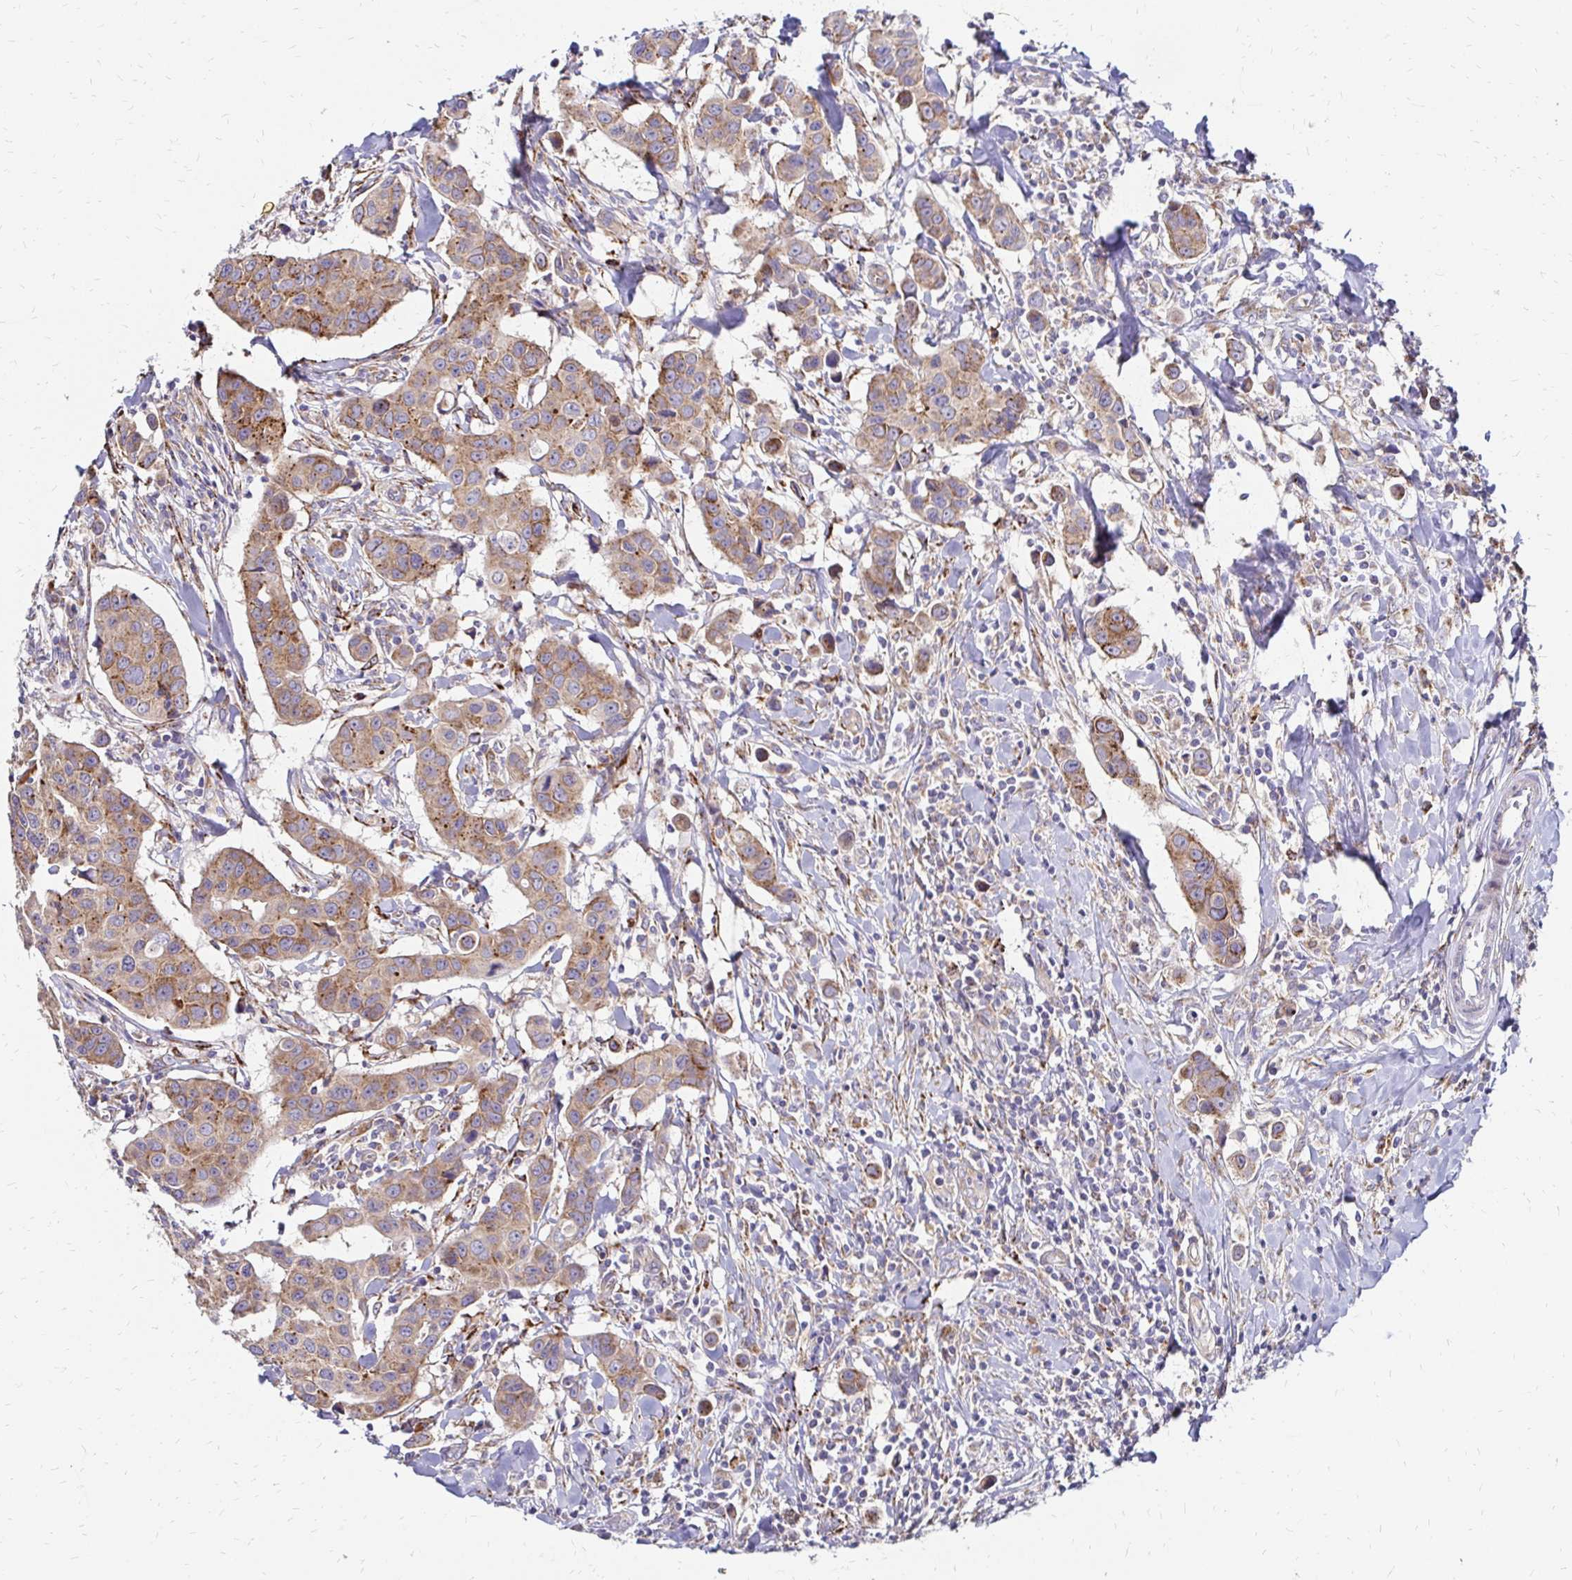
{"staining": {"intensity": "moderate", "quantity": ">75%", "location": "cytoplasmic/membranous"}, "tissue": "breast cancer", "cell_type": "Tumor cells", "image_type": "cancer", "snomed": [{"axis": "morphology", "description": "Duct carcinoma"}, {"axis": "topography", "description": "Breast"}], "caption": "High-magnification brightfield microscopy of breast cancer stained with DAB (brown) and counterstained with hematoxylin (blue). tumor cells exhibit moderate cytoplasmic/membranous expression is seen in approximately>75% of cells.", "gene": "IDUA", "patient": {"sex": "female", "age": 24}}